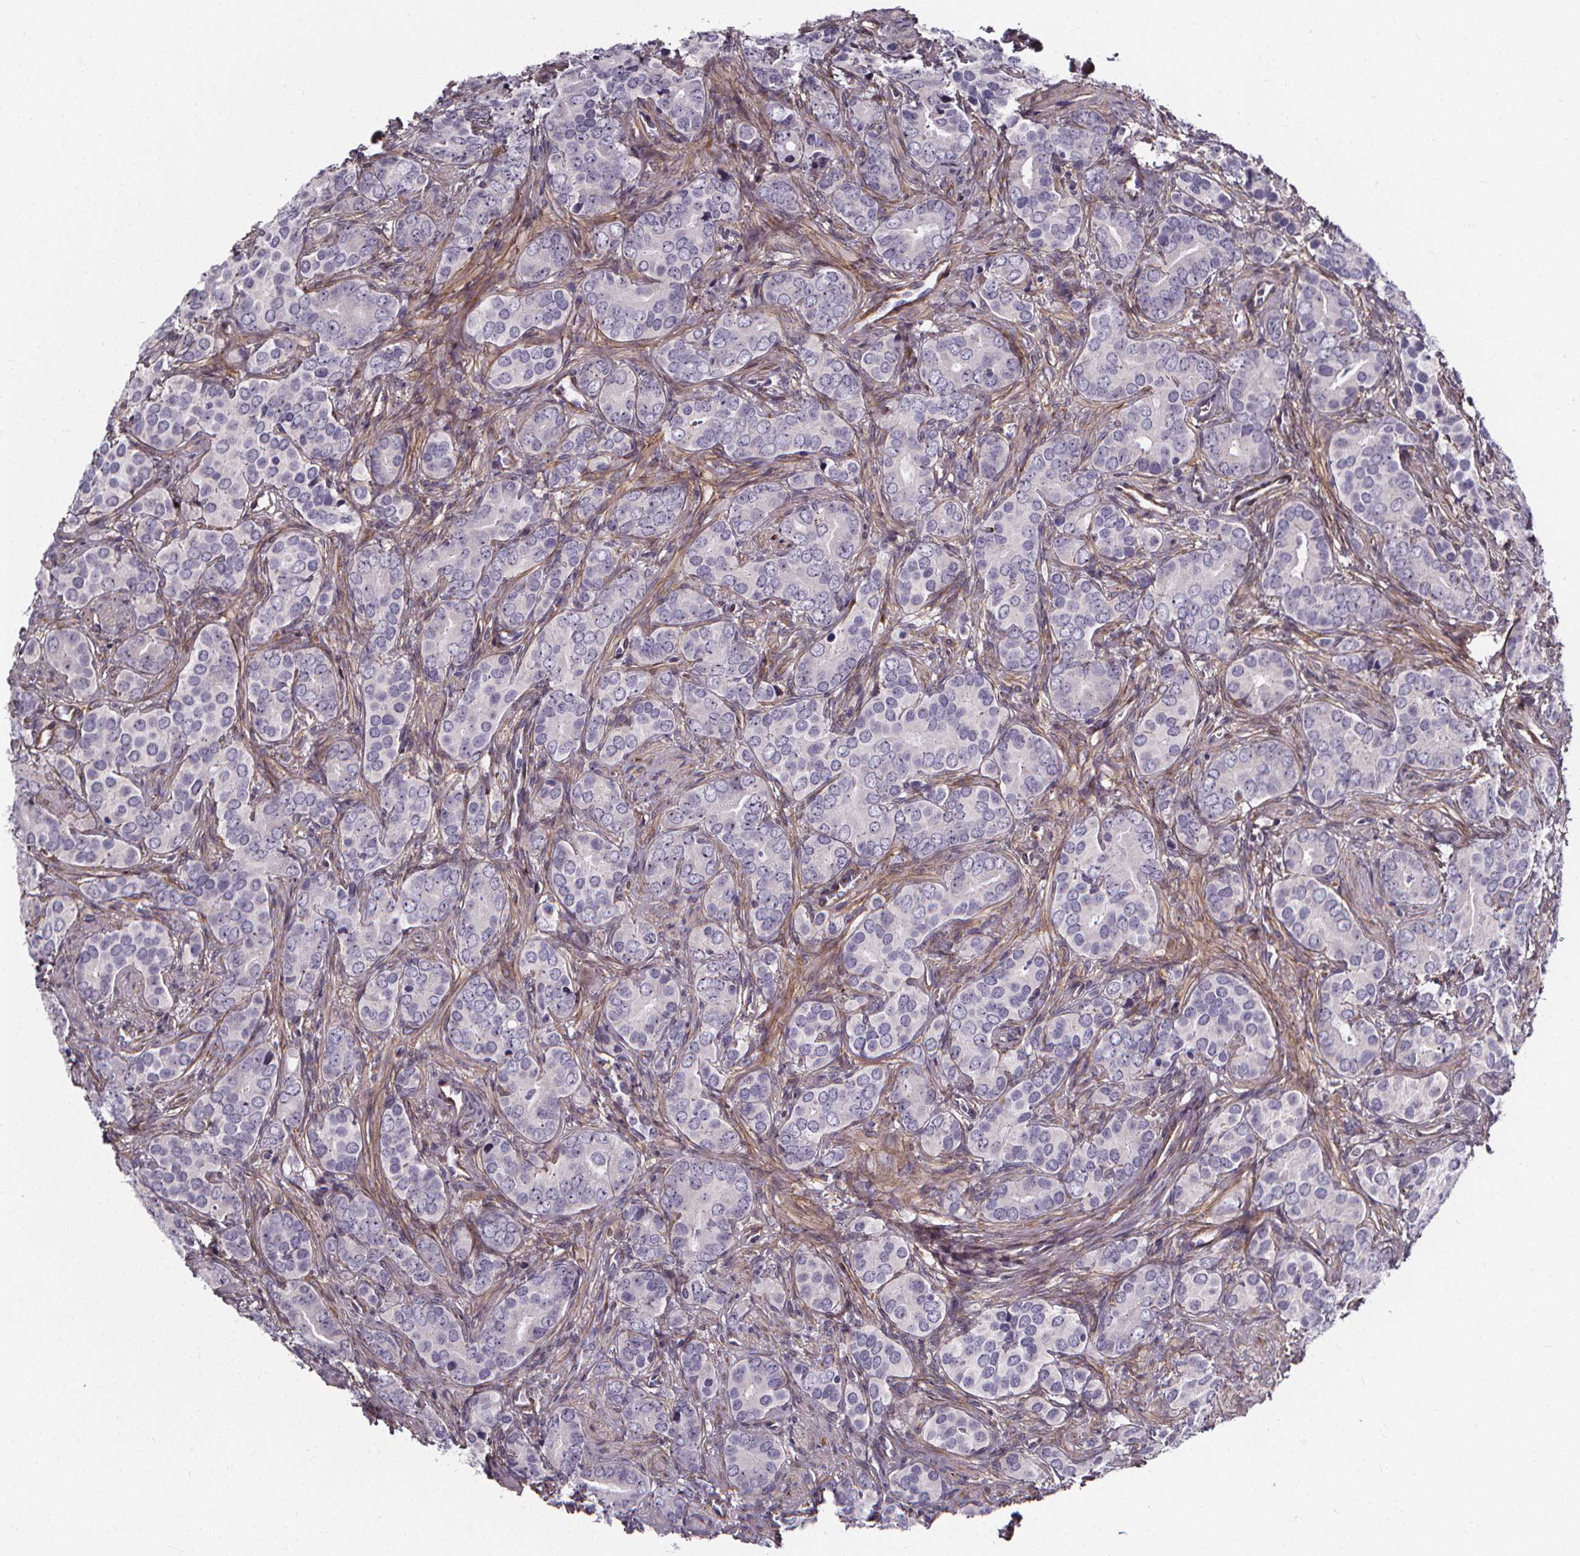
{"staining": {"intensity": "negative", "quantity": "none", "location": "none"}, "tissue": "prostate cancer", "cell_type": "Tumor cells", "image_type": "cancer", "snomed": [{"axis": "morphology", "description": "Adenocarcinoma, High grade"}, {"axis": "topography", "description": "Prostate"}], "caption": "Prostate cancer stained for a protein using IHC exhibits no positivity tumor cells.", "gene": "AEBP1", "patient": {"sex": "male", "age": 84}}